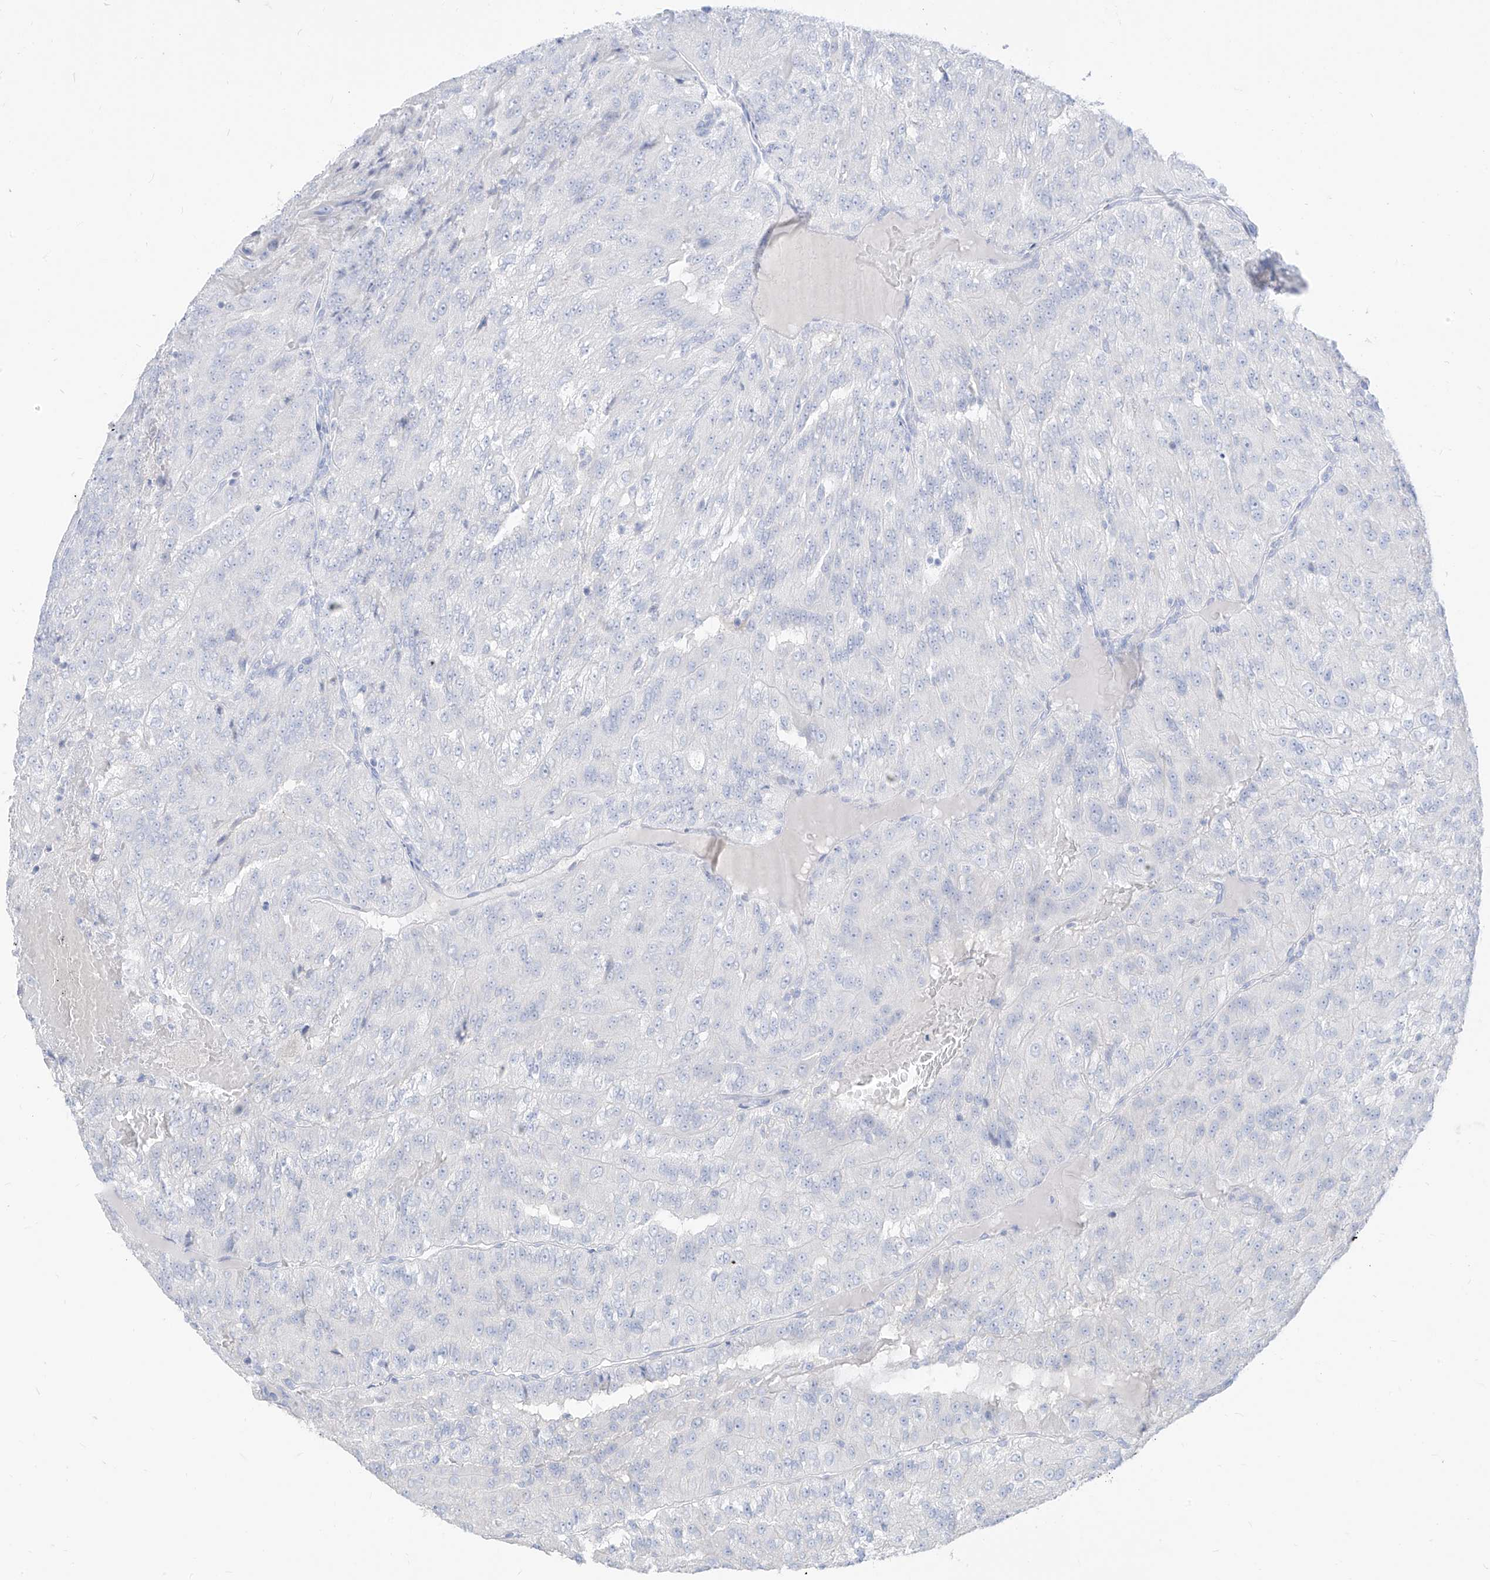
{"staining": {"intensity": "negative", "quantity": "none", "location": "none"}, "tissue": "renal cancer", "cell_type": "Tumor cells", "image_type": "cancer", "snomed": [{"axis": "morphology", "description": "Adenocarcinoma, NOS"}, {"axis": "topography", "description": "Kidney"}], "caption": "A micrograph of renal cancer stained for a protein reveals no brown staining in tumor cells. (Stains: DAB (3,3'-diaminobenzidine) immunohistochemistry (IHC) with hematoxylin counter stain, Microscopy: brightfield microscopy at high magnification).", "gene": "ARHGEF40", "patient": {"sex": "female", "age": 63}}